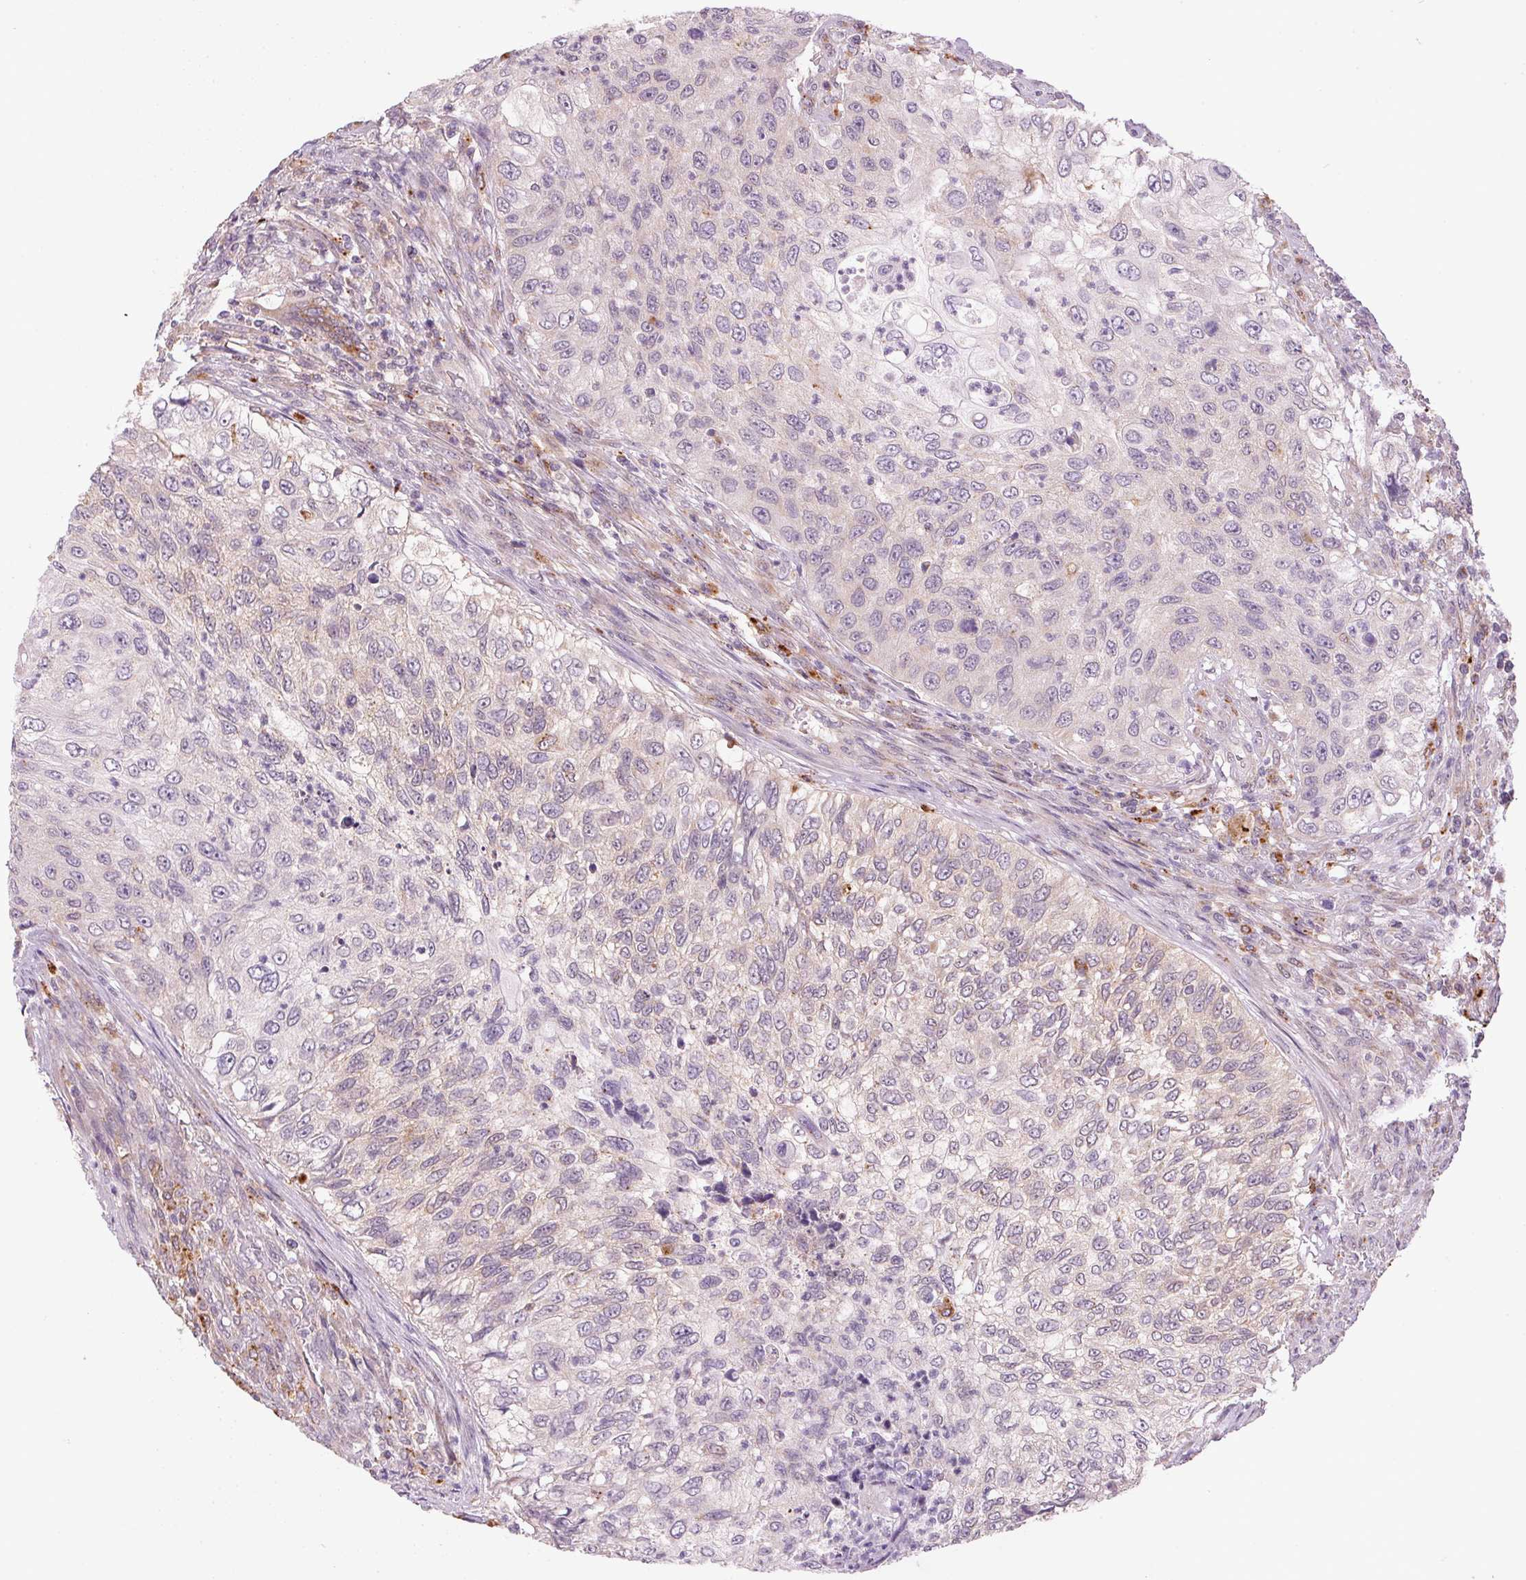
{"staining": {"intensity": "weak", "quantity": "<25%", "location": "cytoplasmic/membranous"}, "tissue": "urothelial cancer", "cell_type": "Tumor cells", "image_type": "cancer", "snomed": [{"axis": "morphology", "description": "Urothelial carcinoma, High grade"}, {"axis": "topography", "description": "Urinary bladder"}], "caption": "High magnification brightfield microscopy of urothelial cancer stained with DAB (brown) and counterstained with hematoxylin (blue): tumor cells show no significant expression.", "gene": "ADH5", "patient": {"sex": "female", "age": 60}}